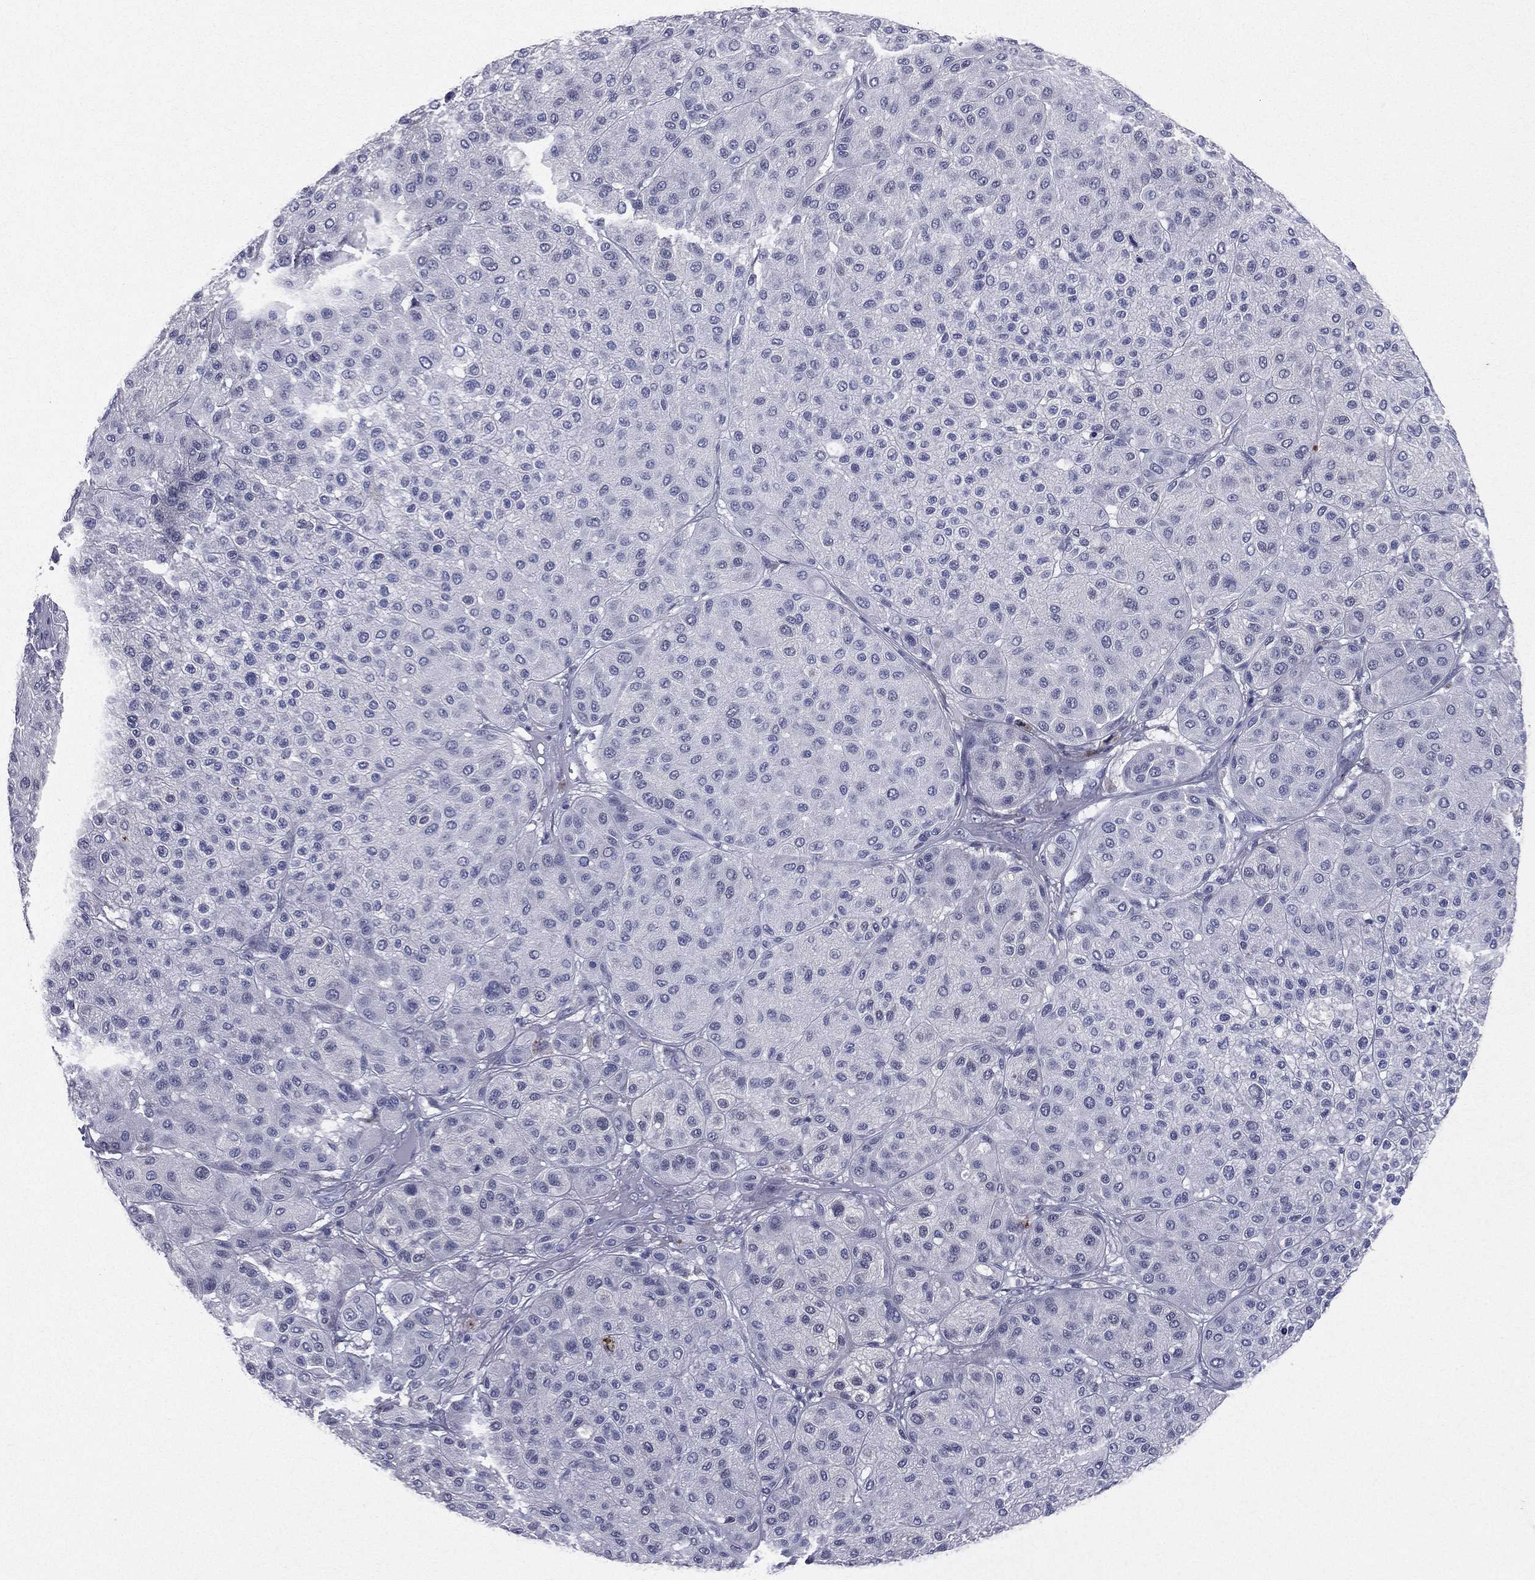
{"staining": {"intensity": "negative", "quantity": "none", "location": "none"}, "tissue": "melanoma", "cell_type": "Tumor cells", "image_type": "cancer", "snomed": [{"axis": "morphology", "description": "Malignant melanoma, Metastatic site"}, {"axis": "topography", "description": "Smooth muscle"}], "caption": "The micrograph demonstrates no staining of tumor cells in melanoma.", "gene": "HLA-DOA", "patient": {"sex": "male", "age": 41}}